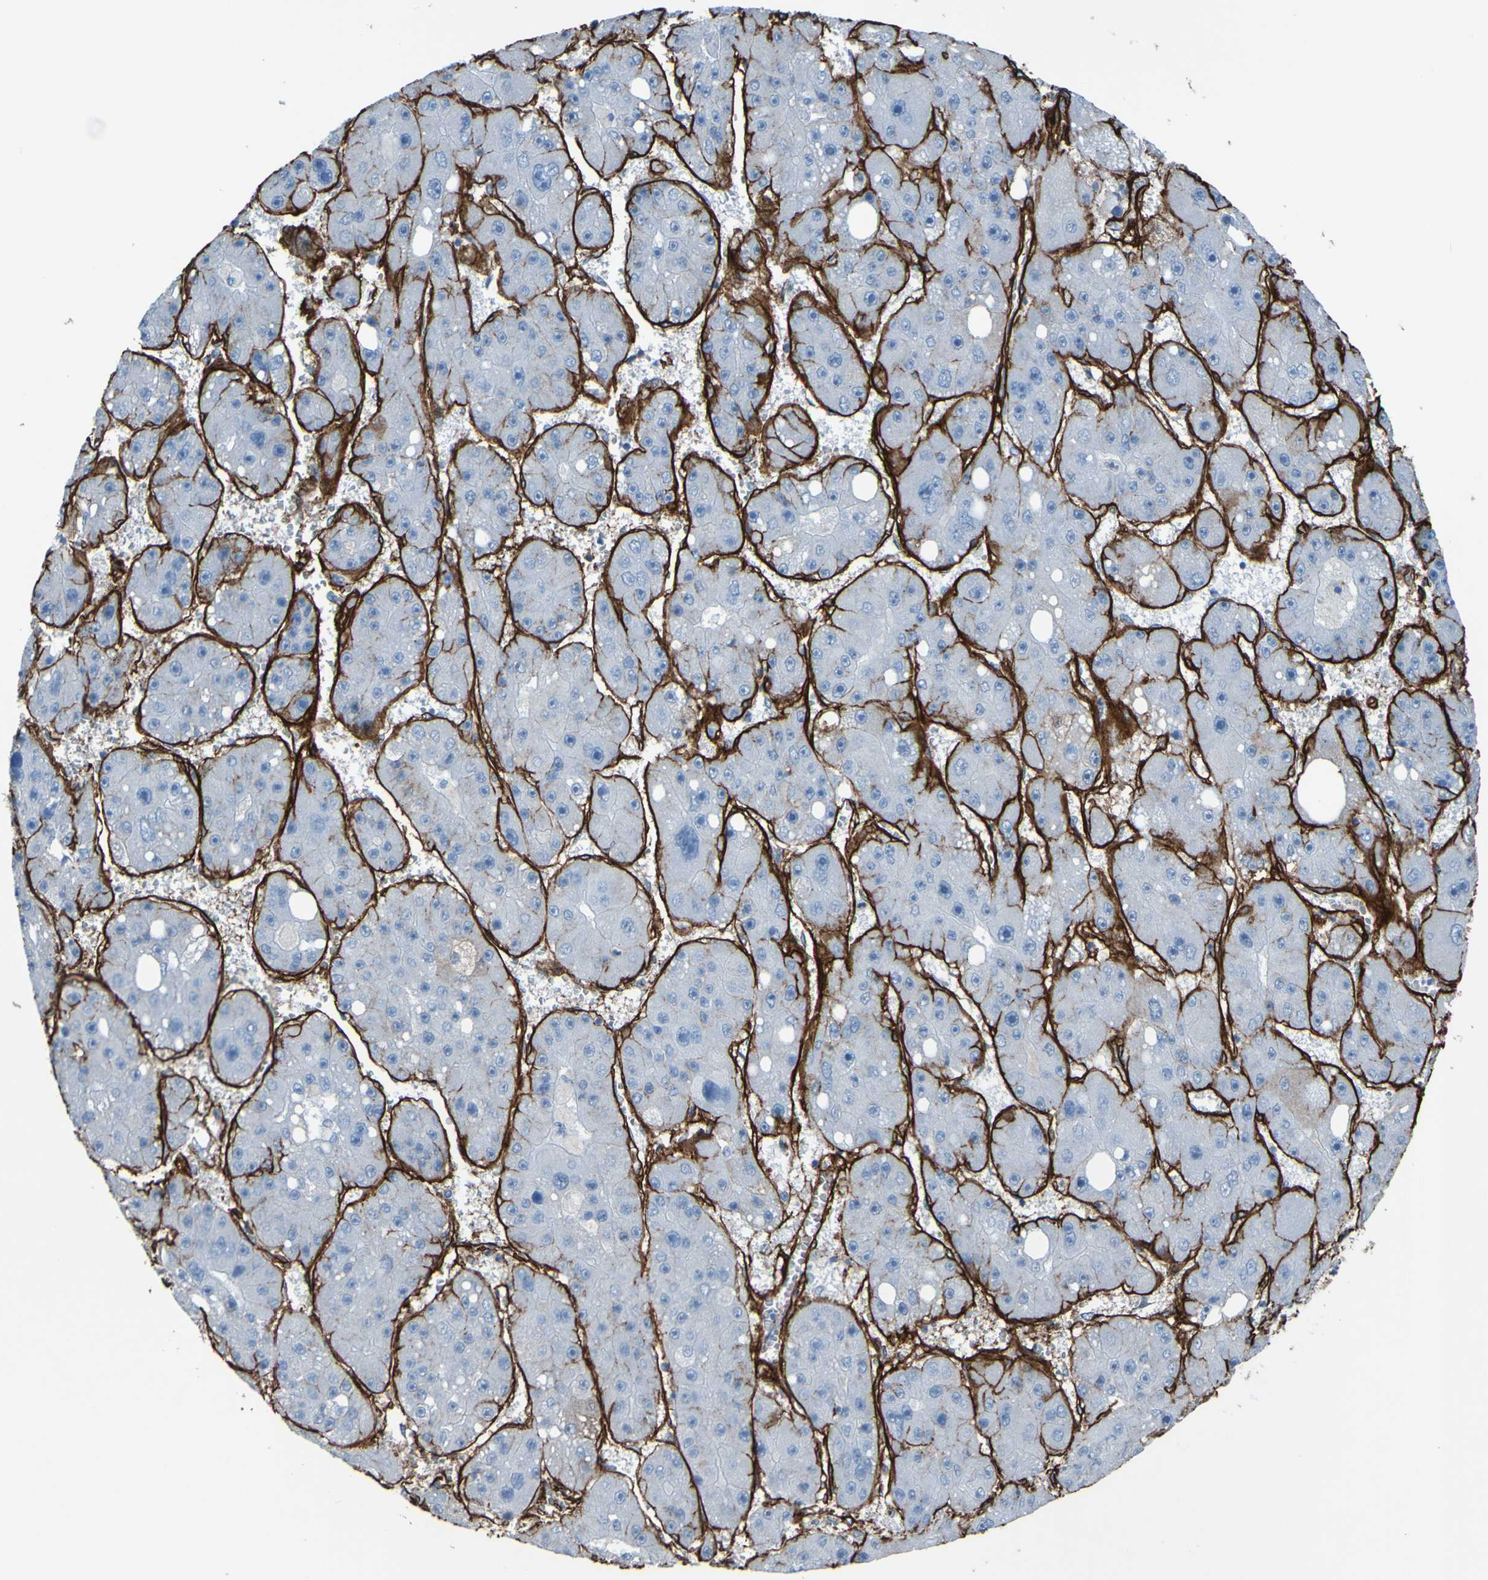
{"staining": {"intensity": "negative", "quantity": "none", "location": "none"}, "tissue": "liver cancer", "cell_type": "Tumor cells", "image_type": "cancer", "snomed": [{"axis": "morphology", "description": "Carcinoma, Hepatocellular, NOS"}, {"axis": "topography", "description": "Liver"}], "caption": "An image of human hepatocellular carcinoma (liver) is negative for staining in tumor cells.", "gene": "COL4A2", "patient": {"sex": "female", "age": 61}}